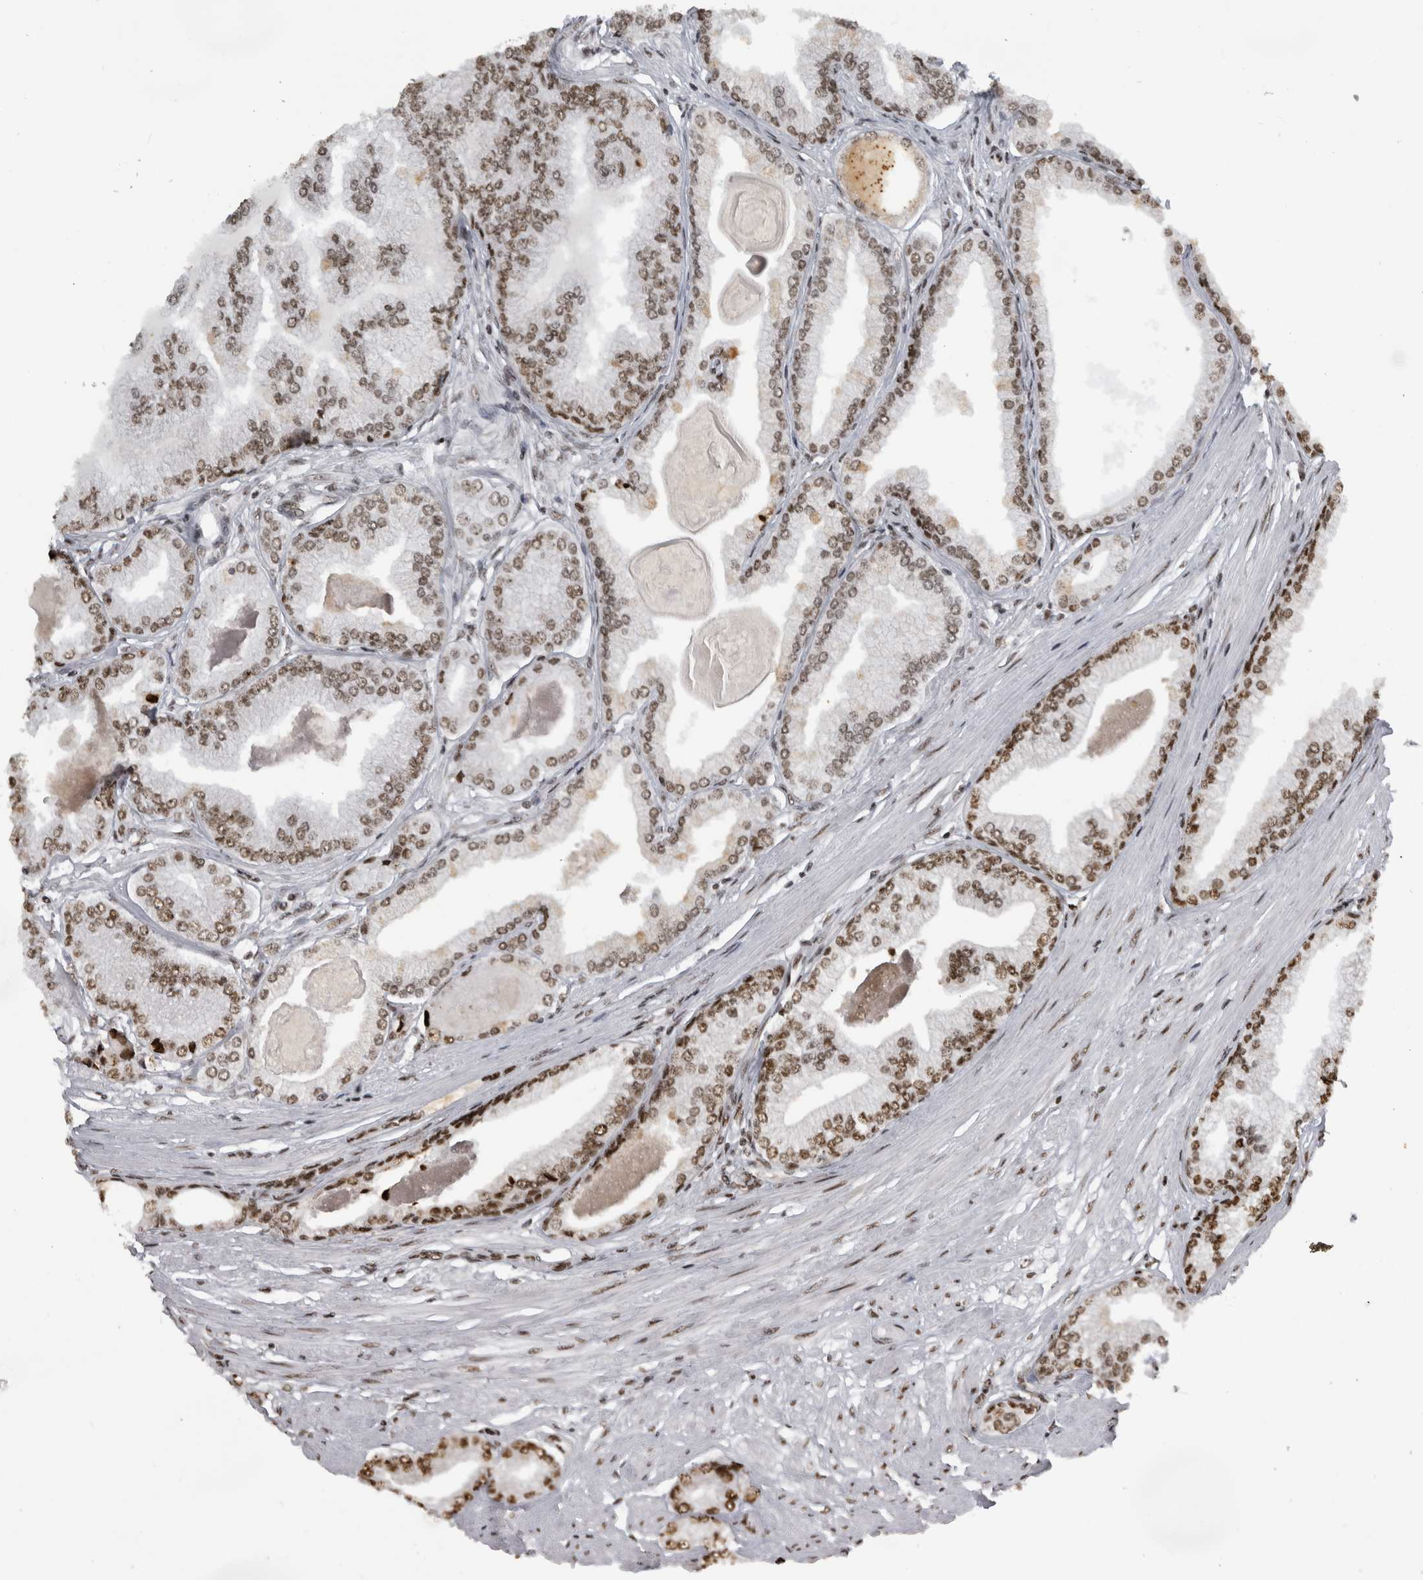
{"staining": {"intensity": "moderate", "quantity": ">75%", "location": "nuclear"}, "tissue": "prostate cancer", "cell_type": "Tumor cells", "image_type": "cancer", "snomed": [{"axis": "morphology", "description": "Adenocarcinoma, Low grade"}, {"axis": "topography", "description": "Prostate"}], "caption": "A brown stain shows moderate nuclear positivity of a protein in human prostate adenocarcinoma (low-grade) tumor cells. The staining was performed using DAB, with brown indicating positive protein expression. Nuclei are stained blue with hematoxylin.", "gene": "ZSCAN2", "patient": {"sex": "male", "age": 52}}